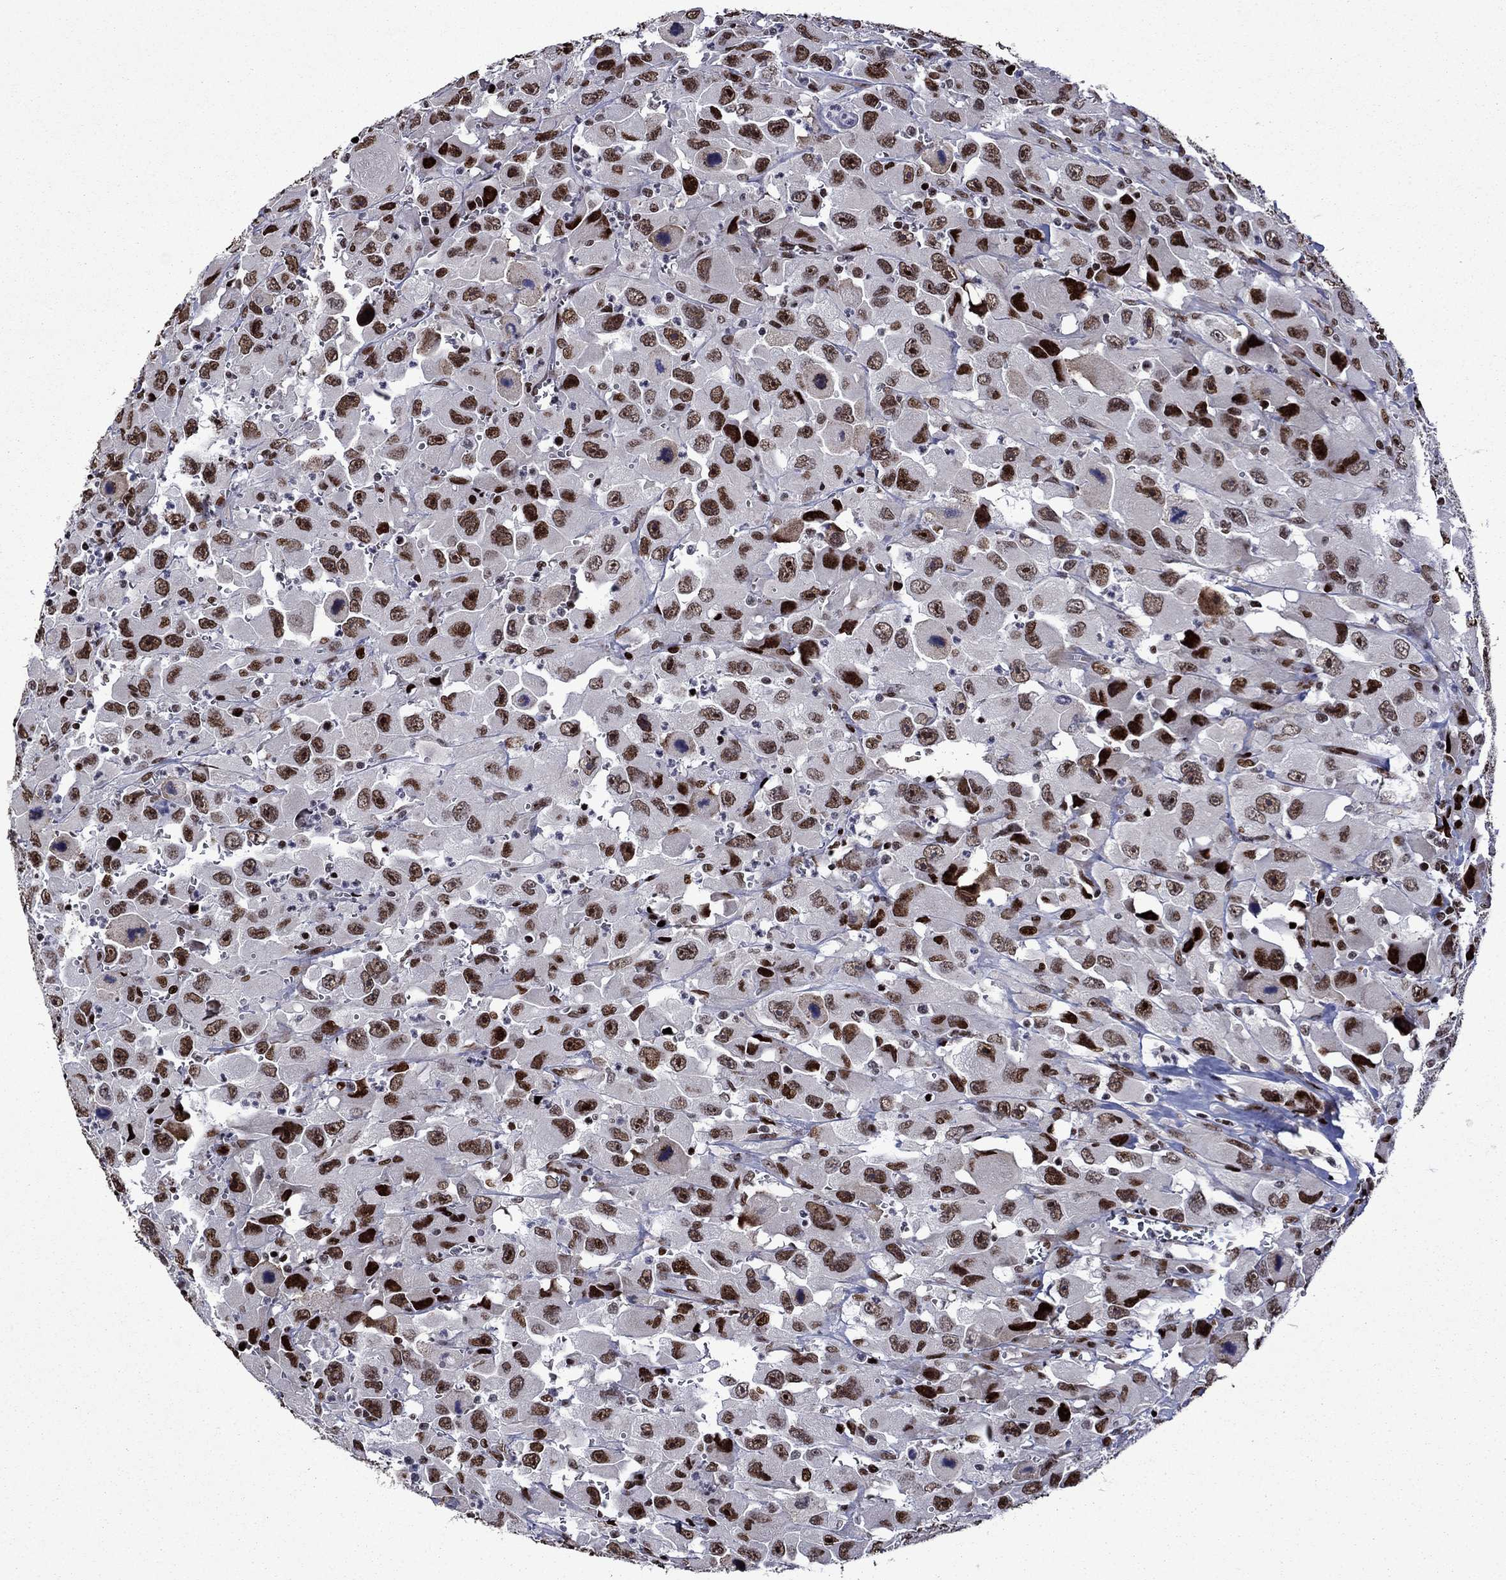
{"staining": {"intensity": "strong", "quantity": ">75%", "location": "nuclear"}, "tissue": "head and neck cancer", "cell_type": "Tumor cells", "image_type": "cancer", "snomed": [{"axis": "morphology", "description": "Squamous cell carcinoma, NOS"}, {"axis": "morphology", "description": "Squamous cell carcinoma, metastatic, NOS"}, {"axis": "topography", "description": "Oral tissue"}, {"axis": "topography", "description": "Head-Neck"}], "caption": "Immunohistochemical staining of head and neck cancer demonstrates high levels of strong nuclear staining in approximately >75% of tumor cells.", "gene": "LIMK1", "patient": {"sex": "female", "age": 85}}